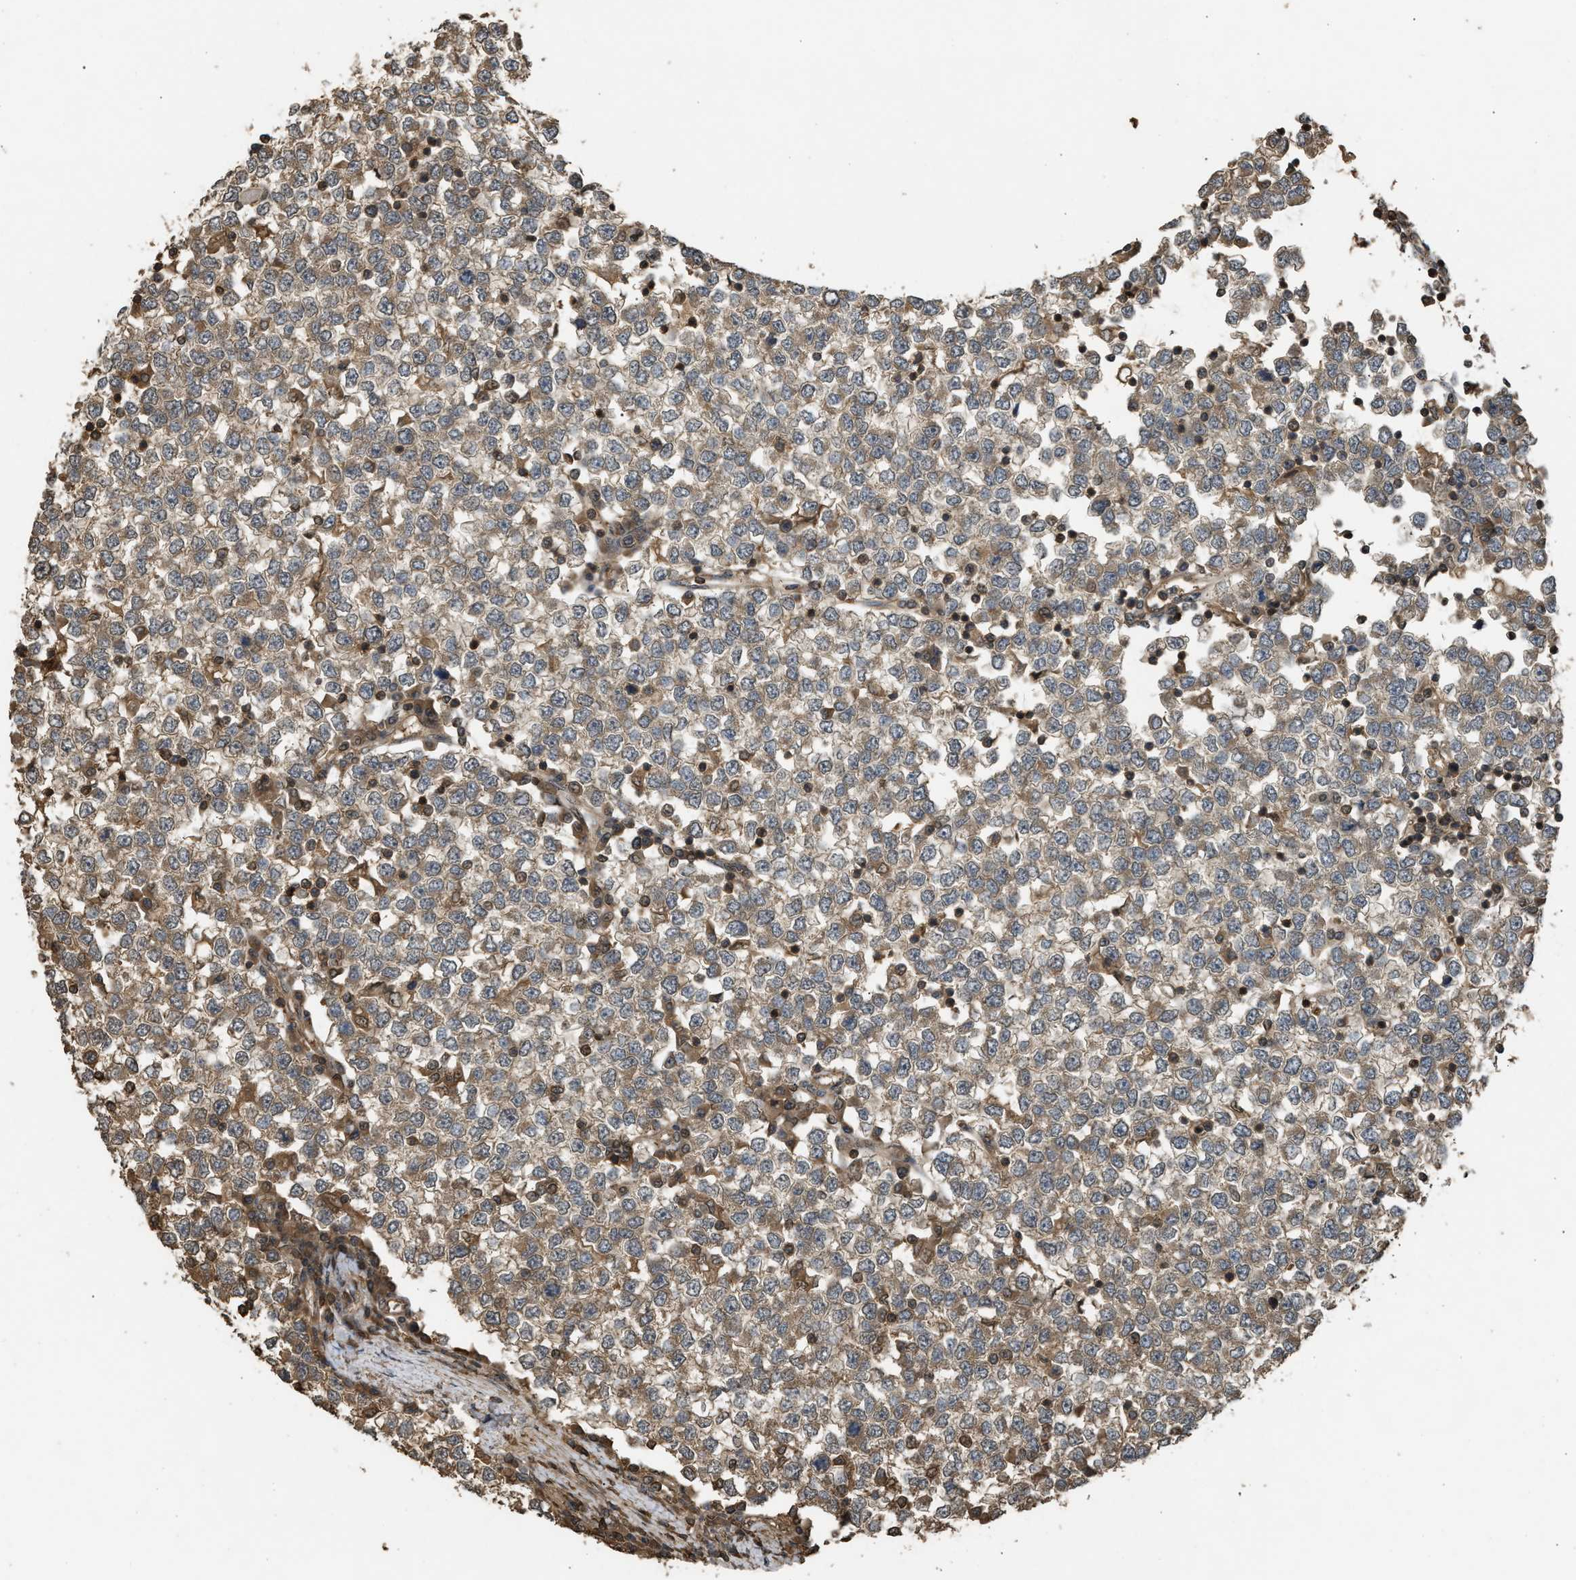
{"staining": {"intensity": "weak", "quantity": "<25%", "location": "cytoplasmic/membranous"}, "tissue": "testis cancer", "cell_type": "Tumor cells", "image_type": "cancer", "snomed": [{"axis": "morphology", "description": "Seminoma, NOS"}, {"axis": "topography", "description": "Testis"}], "caption": "IHC image of testis cancer stained for a protein (brown), which demonstrates no expression in tumor cells. (DAB (3,3'-diaminobenzidine) immunohistochemistry (IHC) visualized using brightfield microscopy, high magnification).", "gene": "ARHGDIA", "patient": {"sex": "male", "age": 65}}